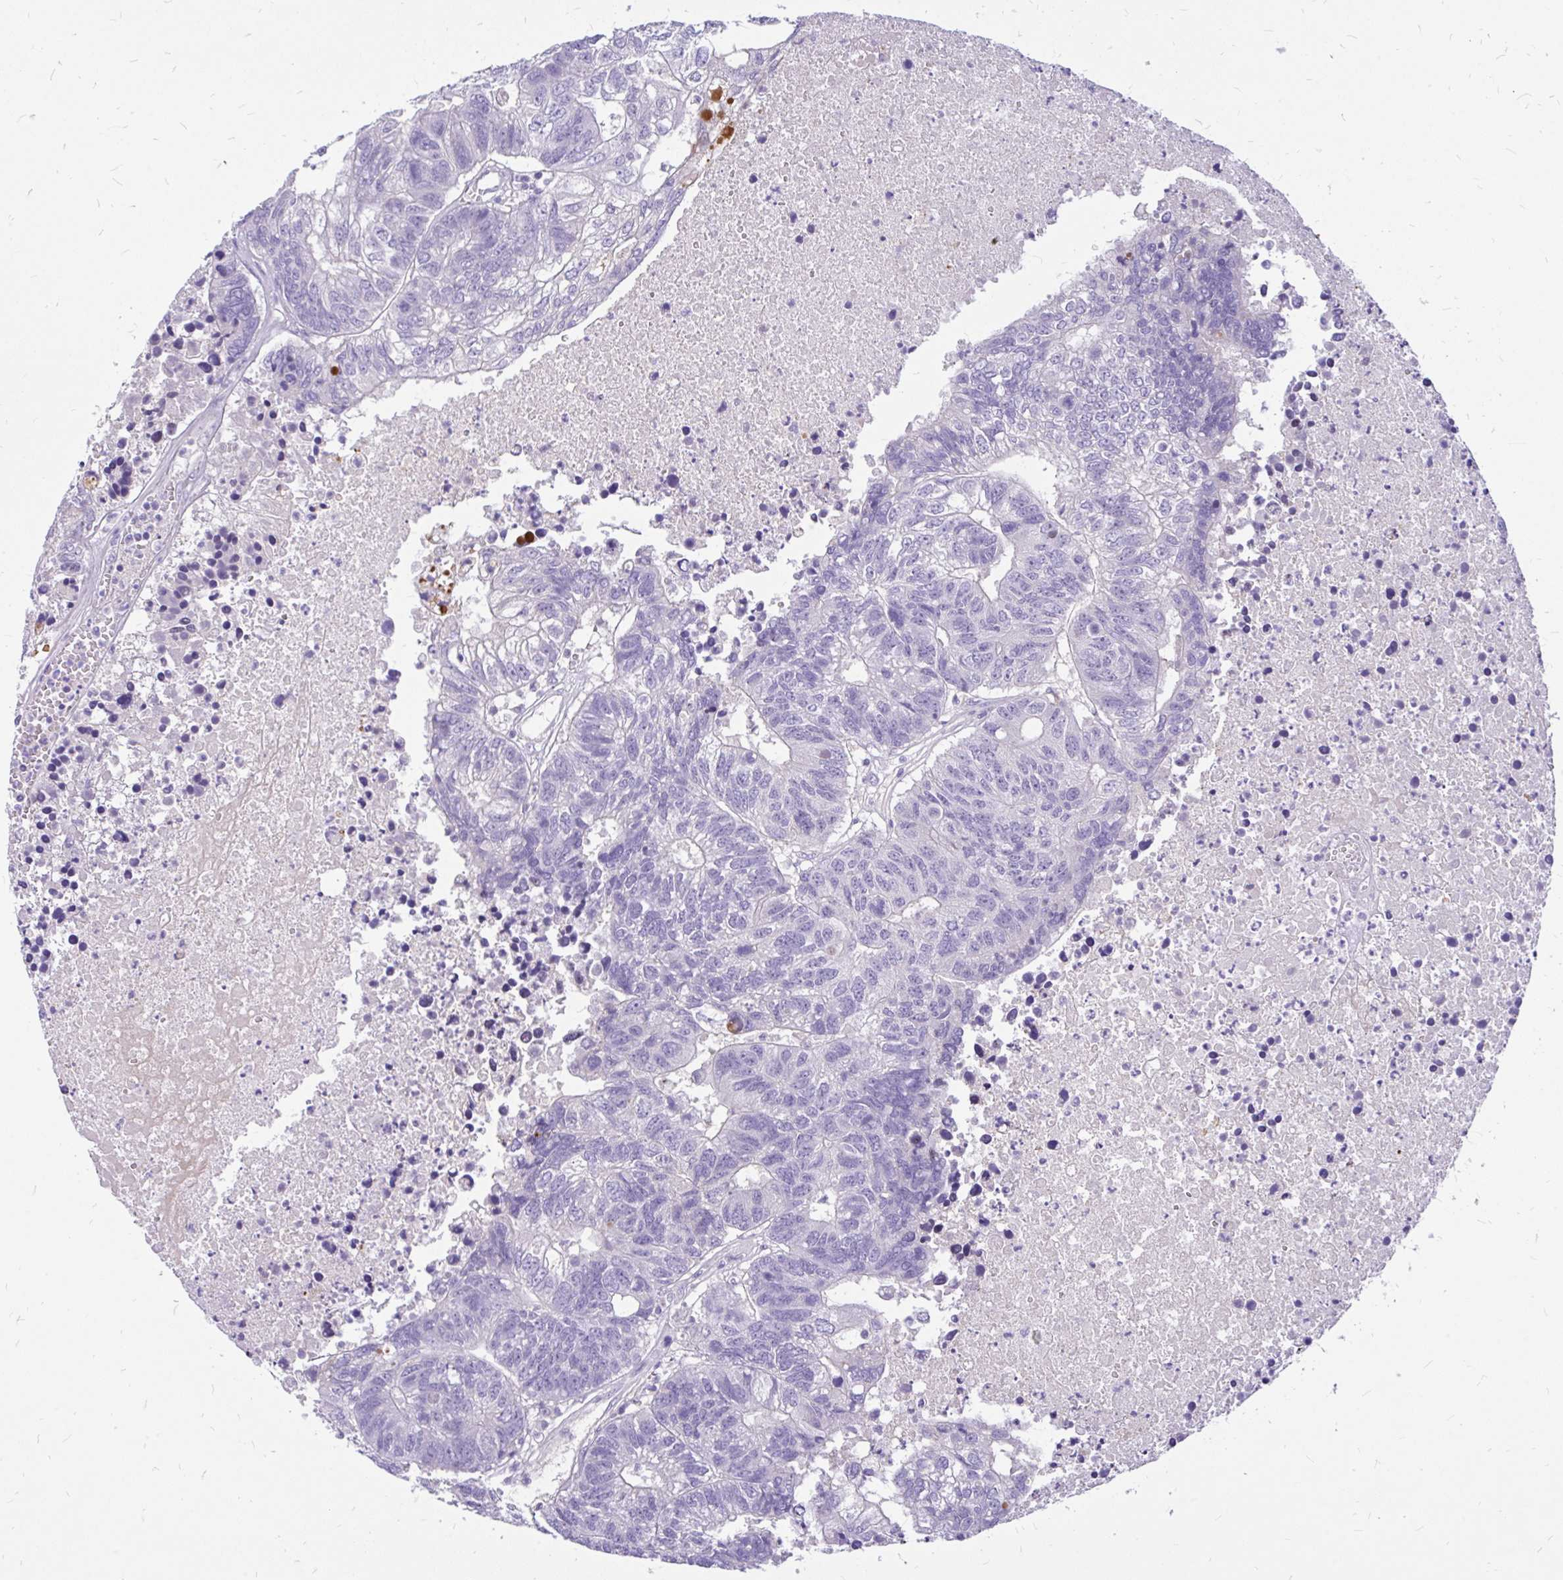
{"staining": {"intensity": "negative", "quantity": "none", "location": "none"}, "tissue": "colorectal cancer", "cell_type": "Tumor cells", "image_type": "cancer", "snomed": [{"axis": "morphology", "description": "Adenocarcinoma, NOS"}, {"axis": "topography", "description": "Colon"}], "caption": "Protein analysis of colorectal cancer reveals no significant positivity in tumor cells.", "gene": "MAP1LC3A", "patient": {"sex": "female", "age": 48}}